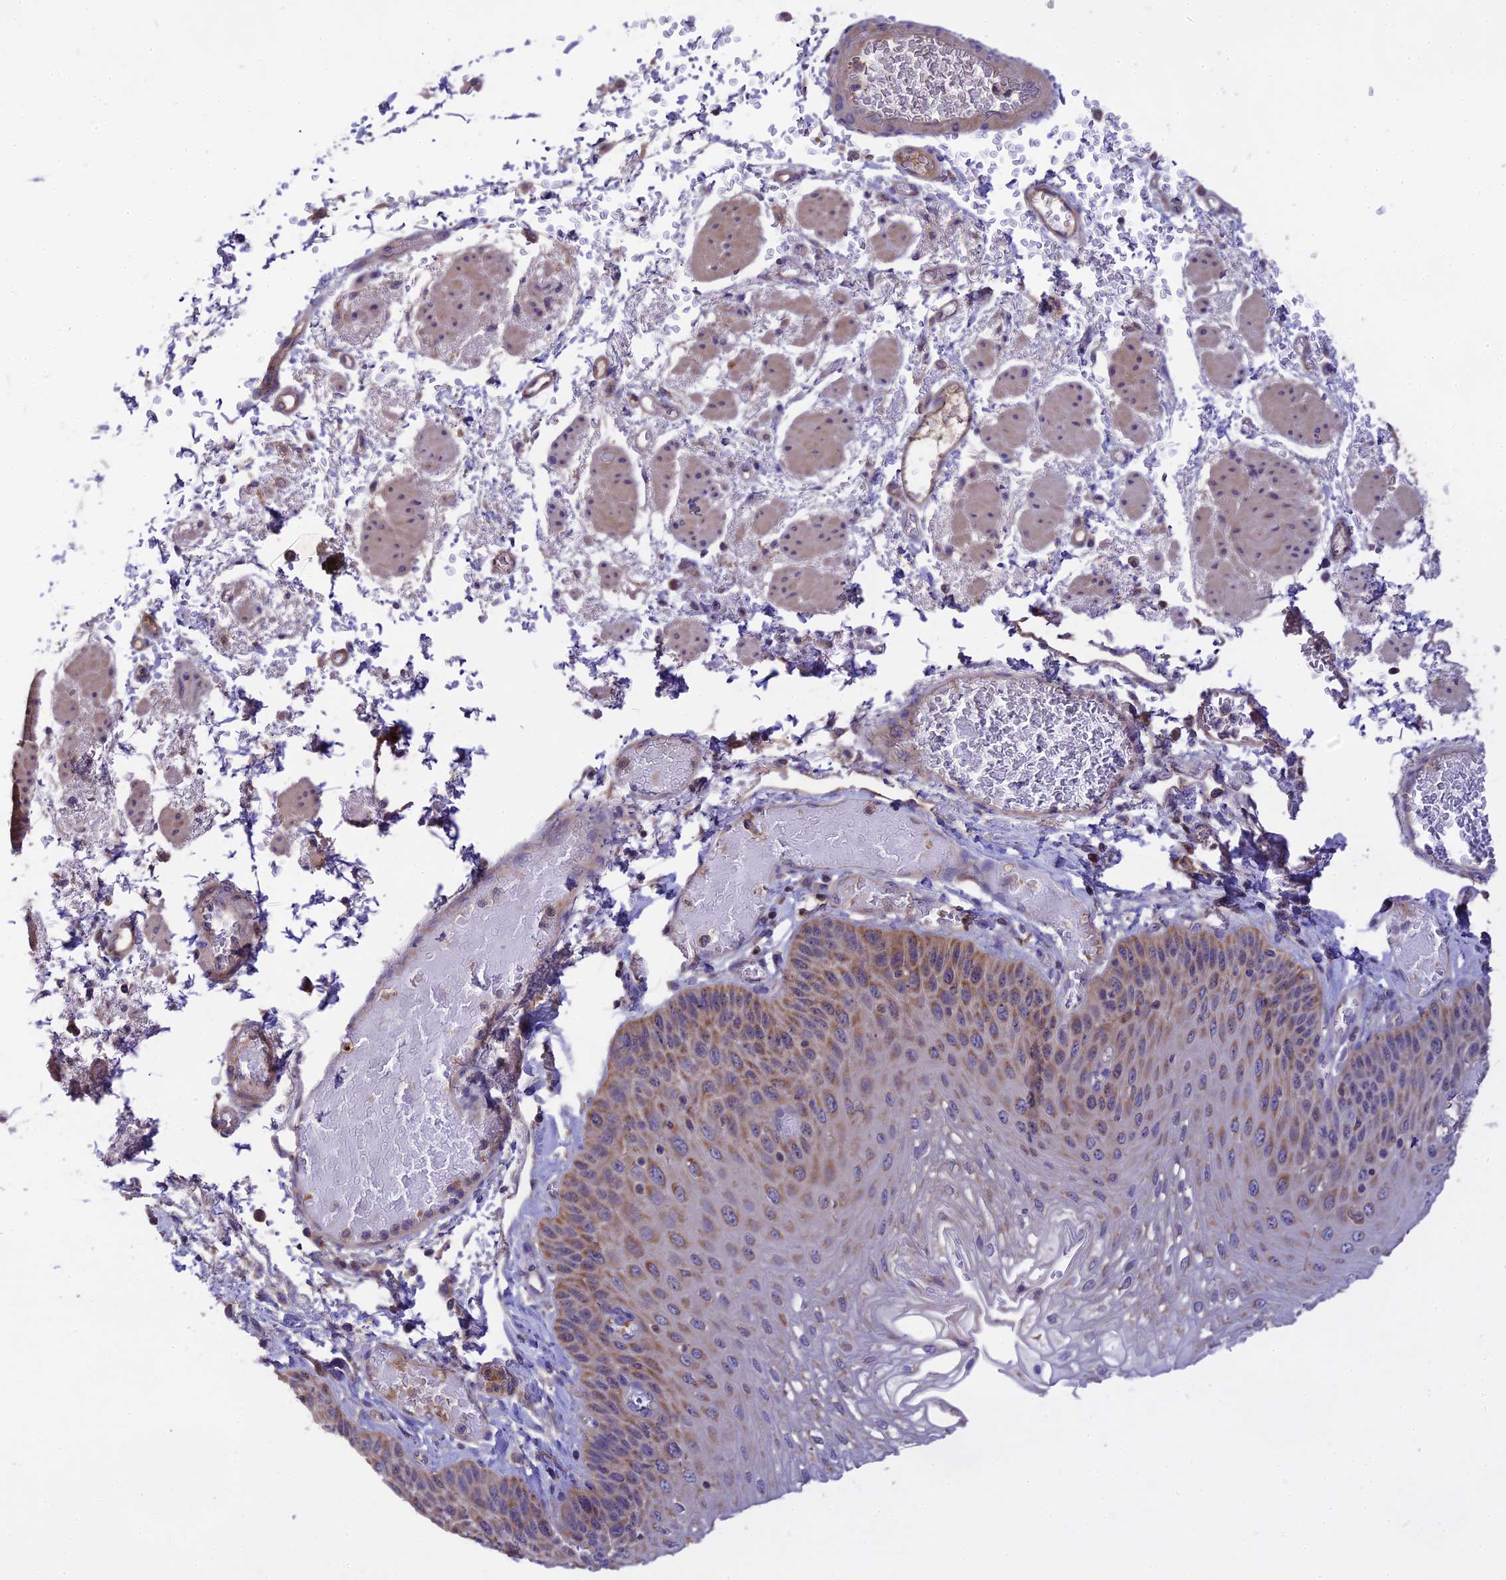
{"staining": {"intensity": "moderate", "quantity": ">75%", "location": "cytoplasmic/membranous"}, "tissue": "esophagus", "cell_type": "Squamous epithelial cells", "image_type": "normal", "snomed": [{"axis": "morphology", "description": "Normal tissue, NOS"}, {"axis": "topography", "description": "Esophagus"}], "caption": "Protein staining of unremarkable esophagus reveals moderate cytoplasmic/membranous staining in about >75% of squamous epithelial cells.", "gene": "NUDT8", "patient": {"sex": "male", "age": 81}}